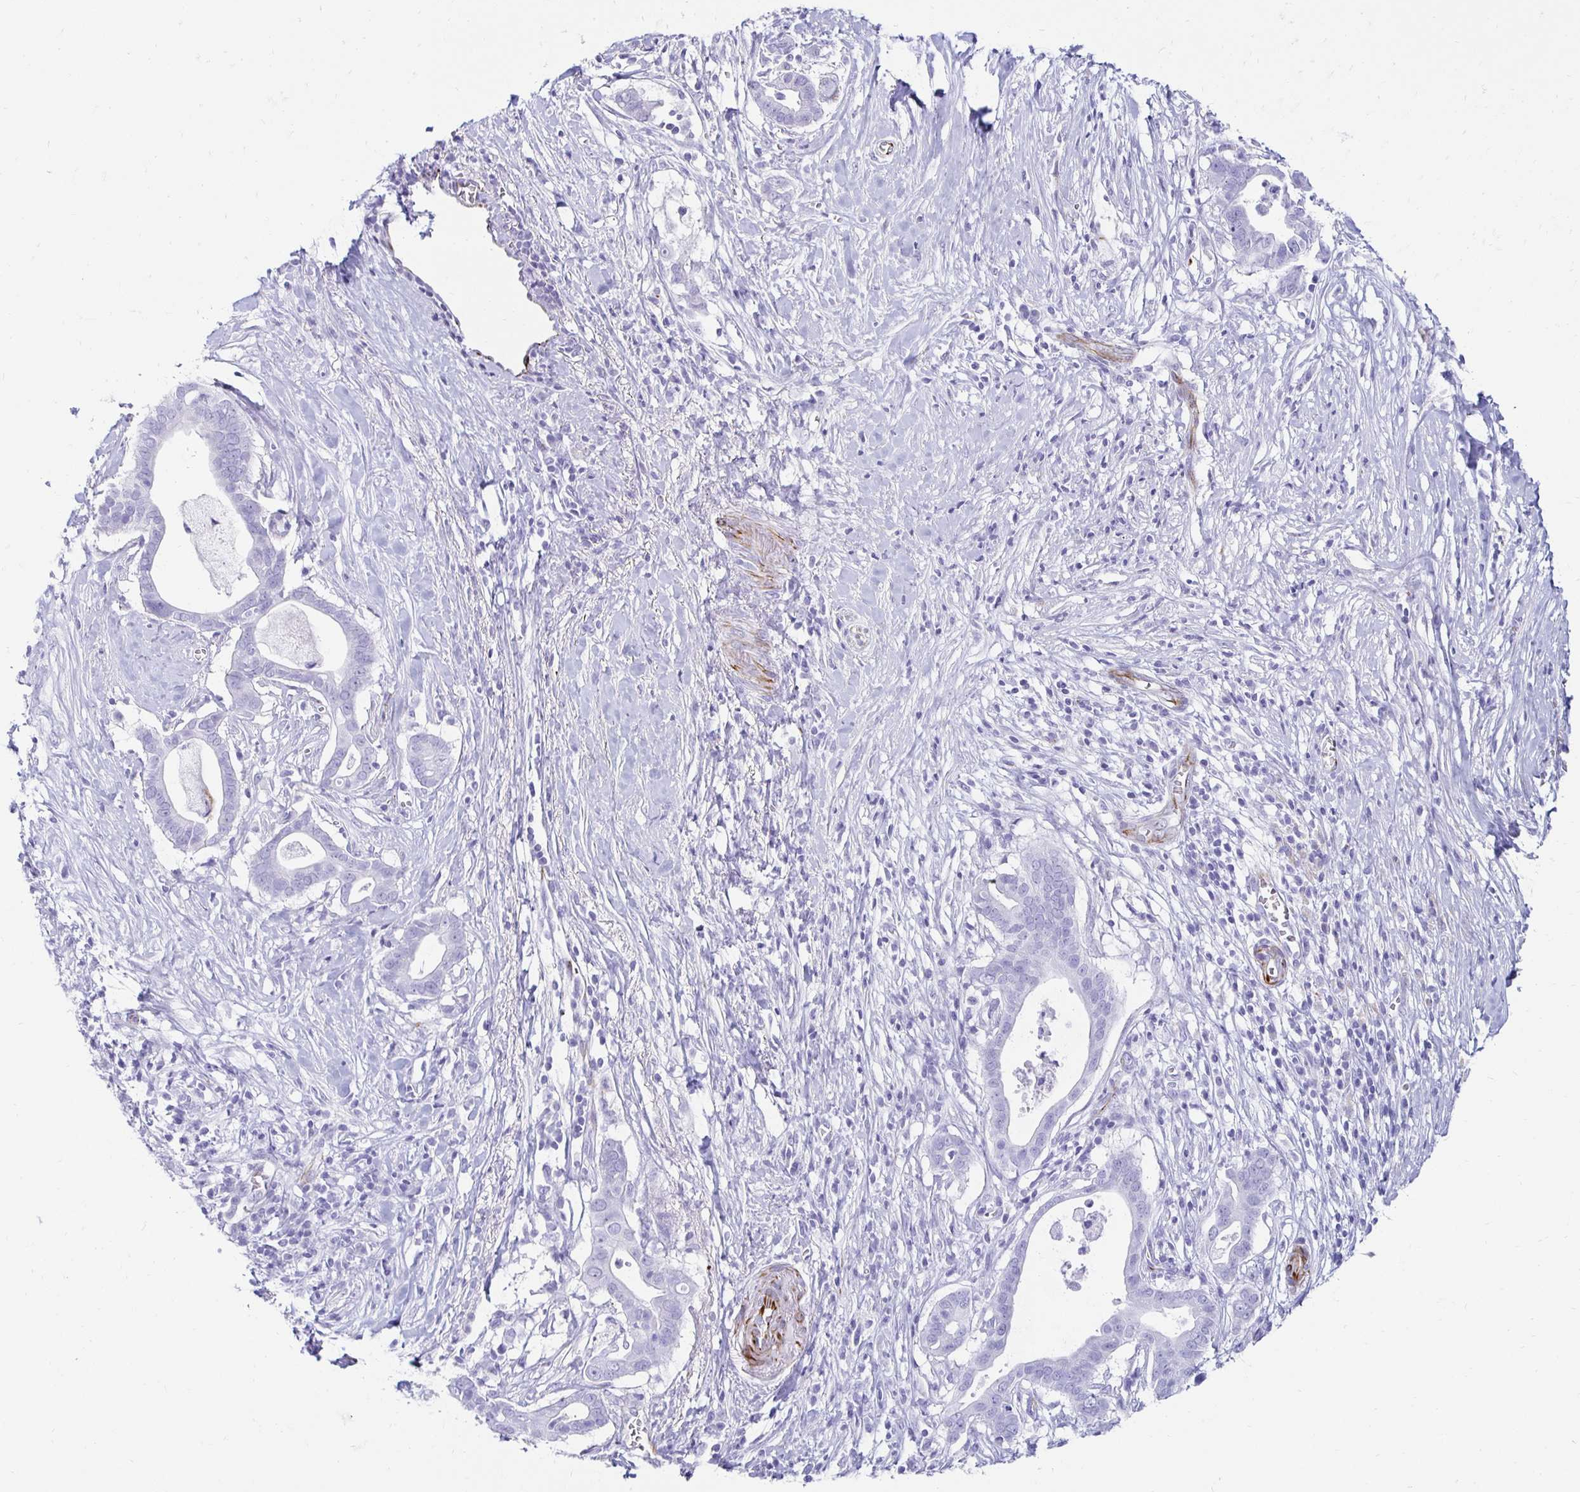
{"staining": {"intensity": "negative", "quantity": "none", "location": "none"}, "tissue": "pancreatic cancer", "cell_type": "Tumor cells", "image_type": "cancer", "snomed": [{"axis": "morphology", "description": "Adenocarcinoma, NOS"}, {"axis": "topography", "description": "Pancreas"}], "caption": "Human pancreatic adenocarcinoma stained for a protein using immunohistochemistry displays no positivity in tumor cells.", "gene": "TMEM54", "patient": {"sex": "male", "age": 61}}